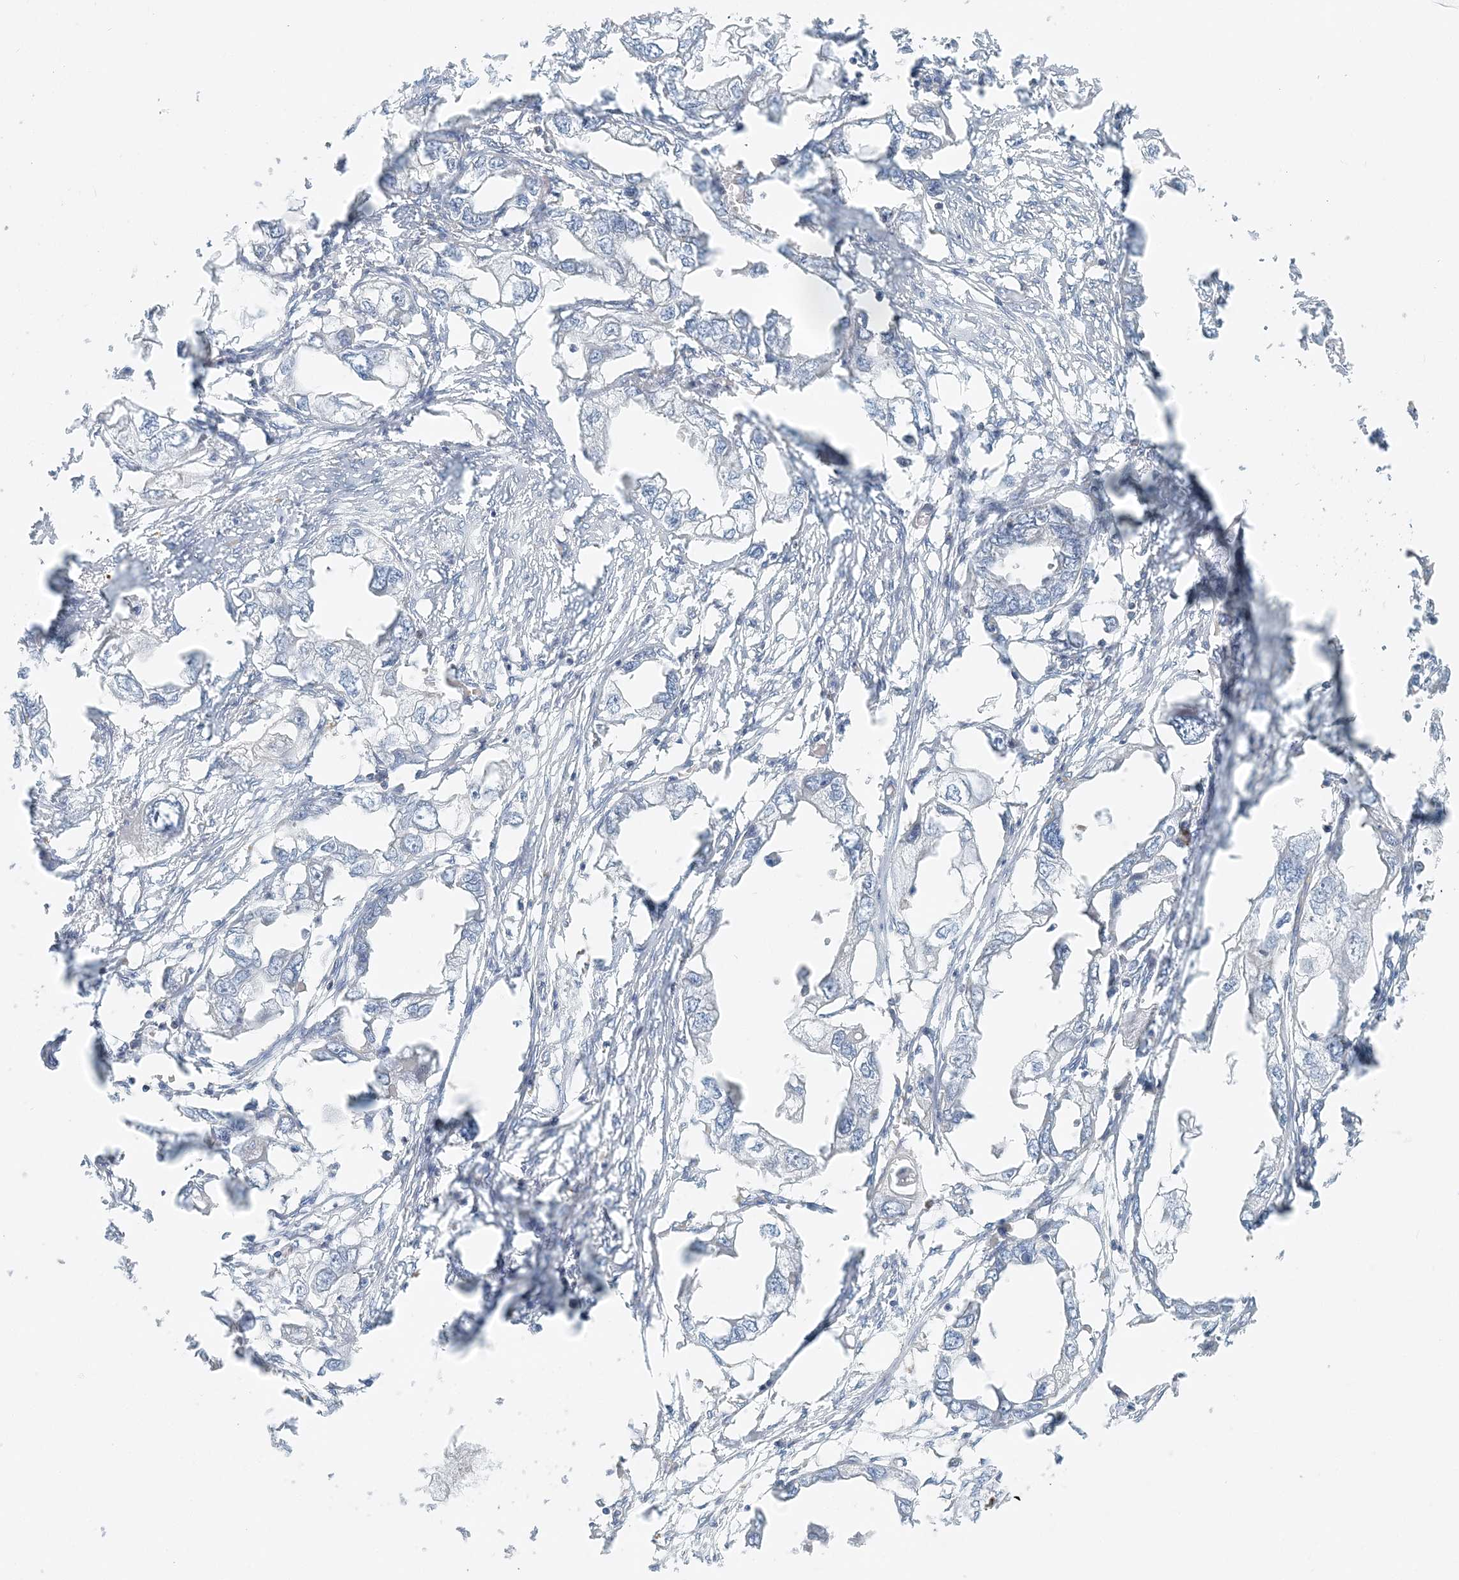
{"staining": {"intensity": "negative", "quantity": "none", "location": "none"}, "tissue": "endometrial cancer", "cell_type": "Tumor cells", "image_type": "cancer", "snomed": [{"axis": "morphology", "description": "Adenocarcinoma, NOS"}, {"axis": "morphology", "description": "Adenocarcinoma, metastatic, NOS"}, {"axis": "topography", "description": "Adipose tissue"}, {"axis": "topography", "description": "Endometrium"}], "caption": "Tumor cells show no significant protein positivity in endometrial adenocarcinoma. (Brightfield microscopy of DAB (3,3'-diaminobenzidine) immunohistochemistry at high magnification).", "gene": "NAA11", "patient": {"sex": "female", "age": 67}}